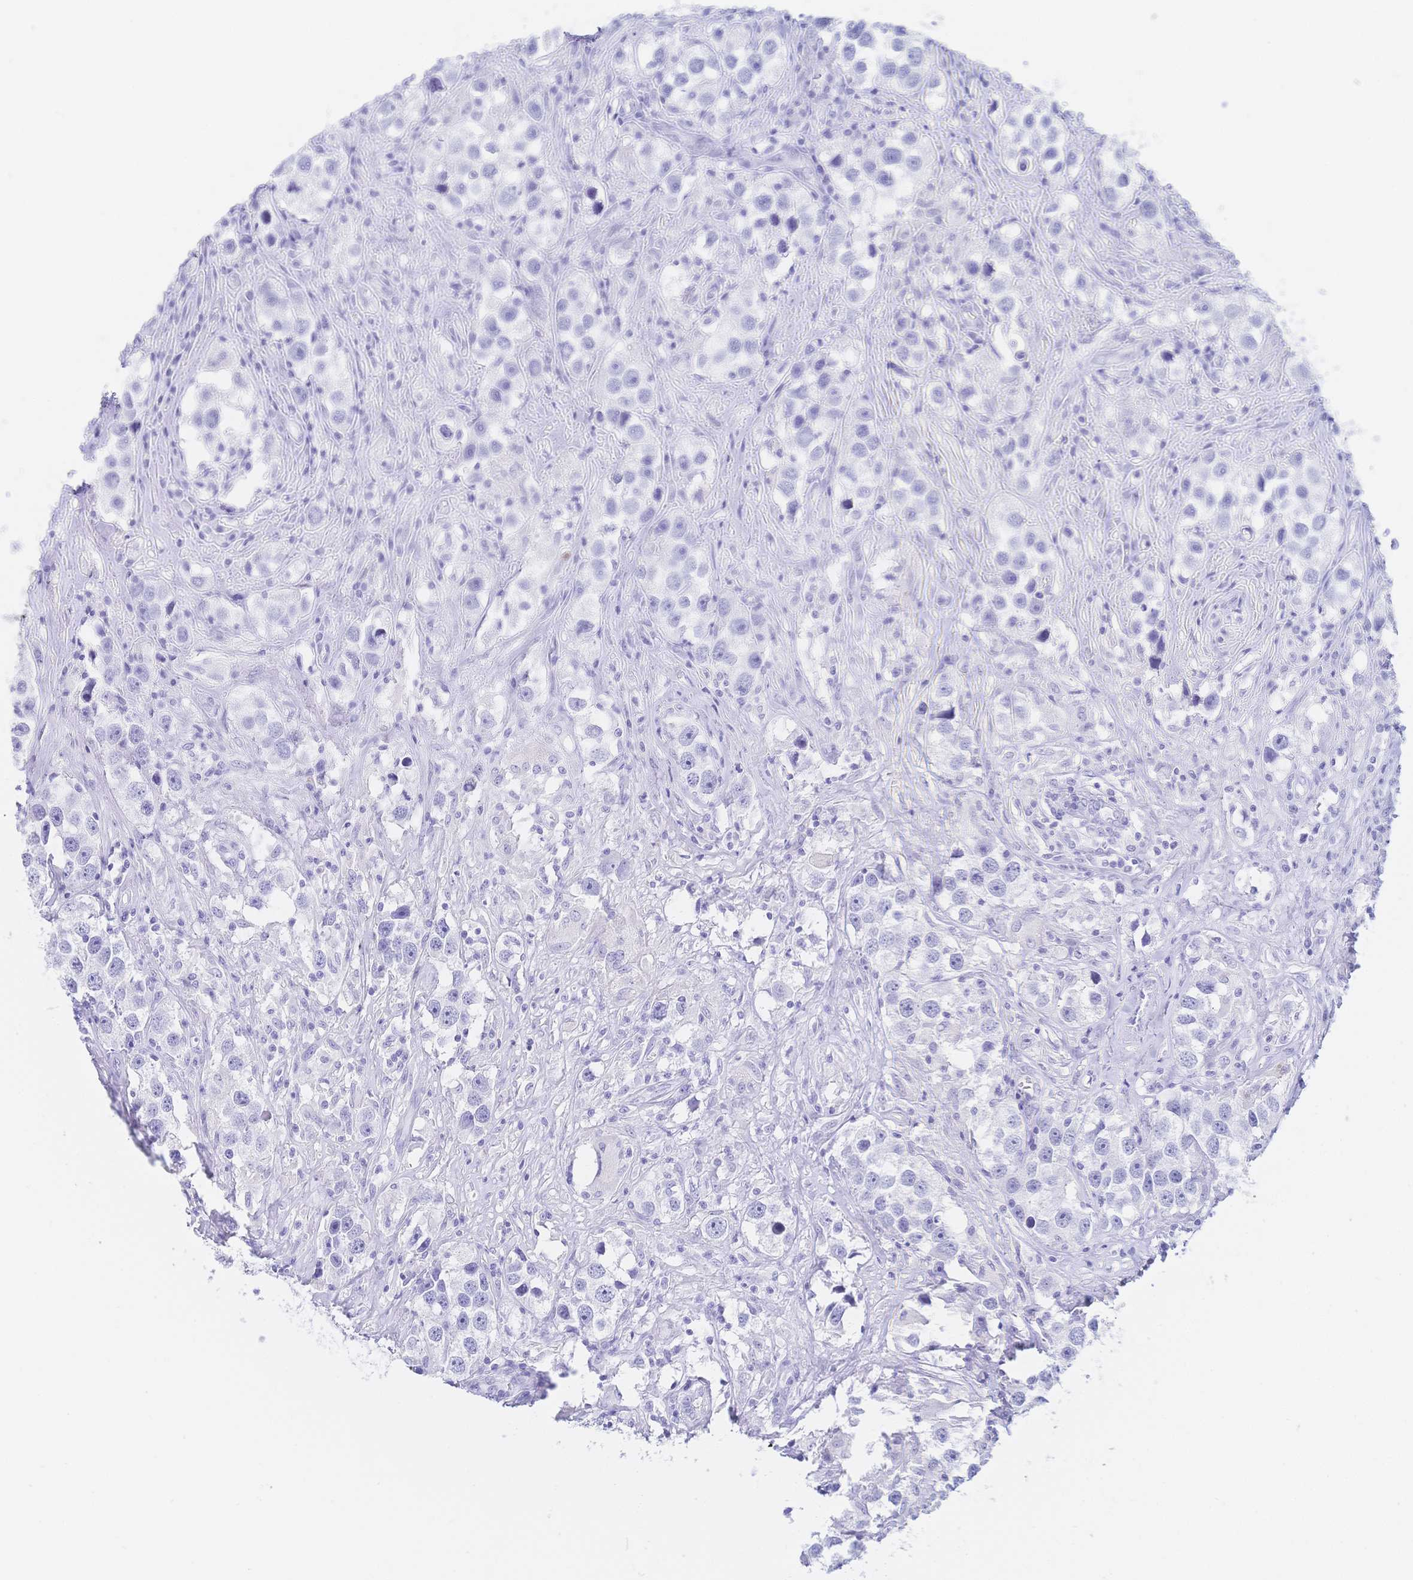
{"staining": {"intensity": "negative", "quantity": "none", "location": "none"}, "tissue": "testis cancer", "cell_type": "Tumor cells", "image_type": "cancer", "snomed": [{"axis": "morphology", "description": "Seminoma, NOS"}, {"axis": "topography", "description": "Testis"}], "caption": "This is an IHC micrograph of human testis cancer. There is no expression in tumor cells.", "gene": "MEP1B", "patient": {"sex": "male", "age": 49}}